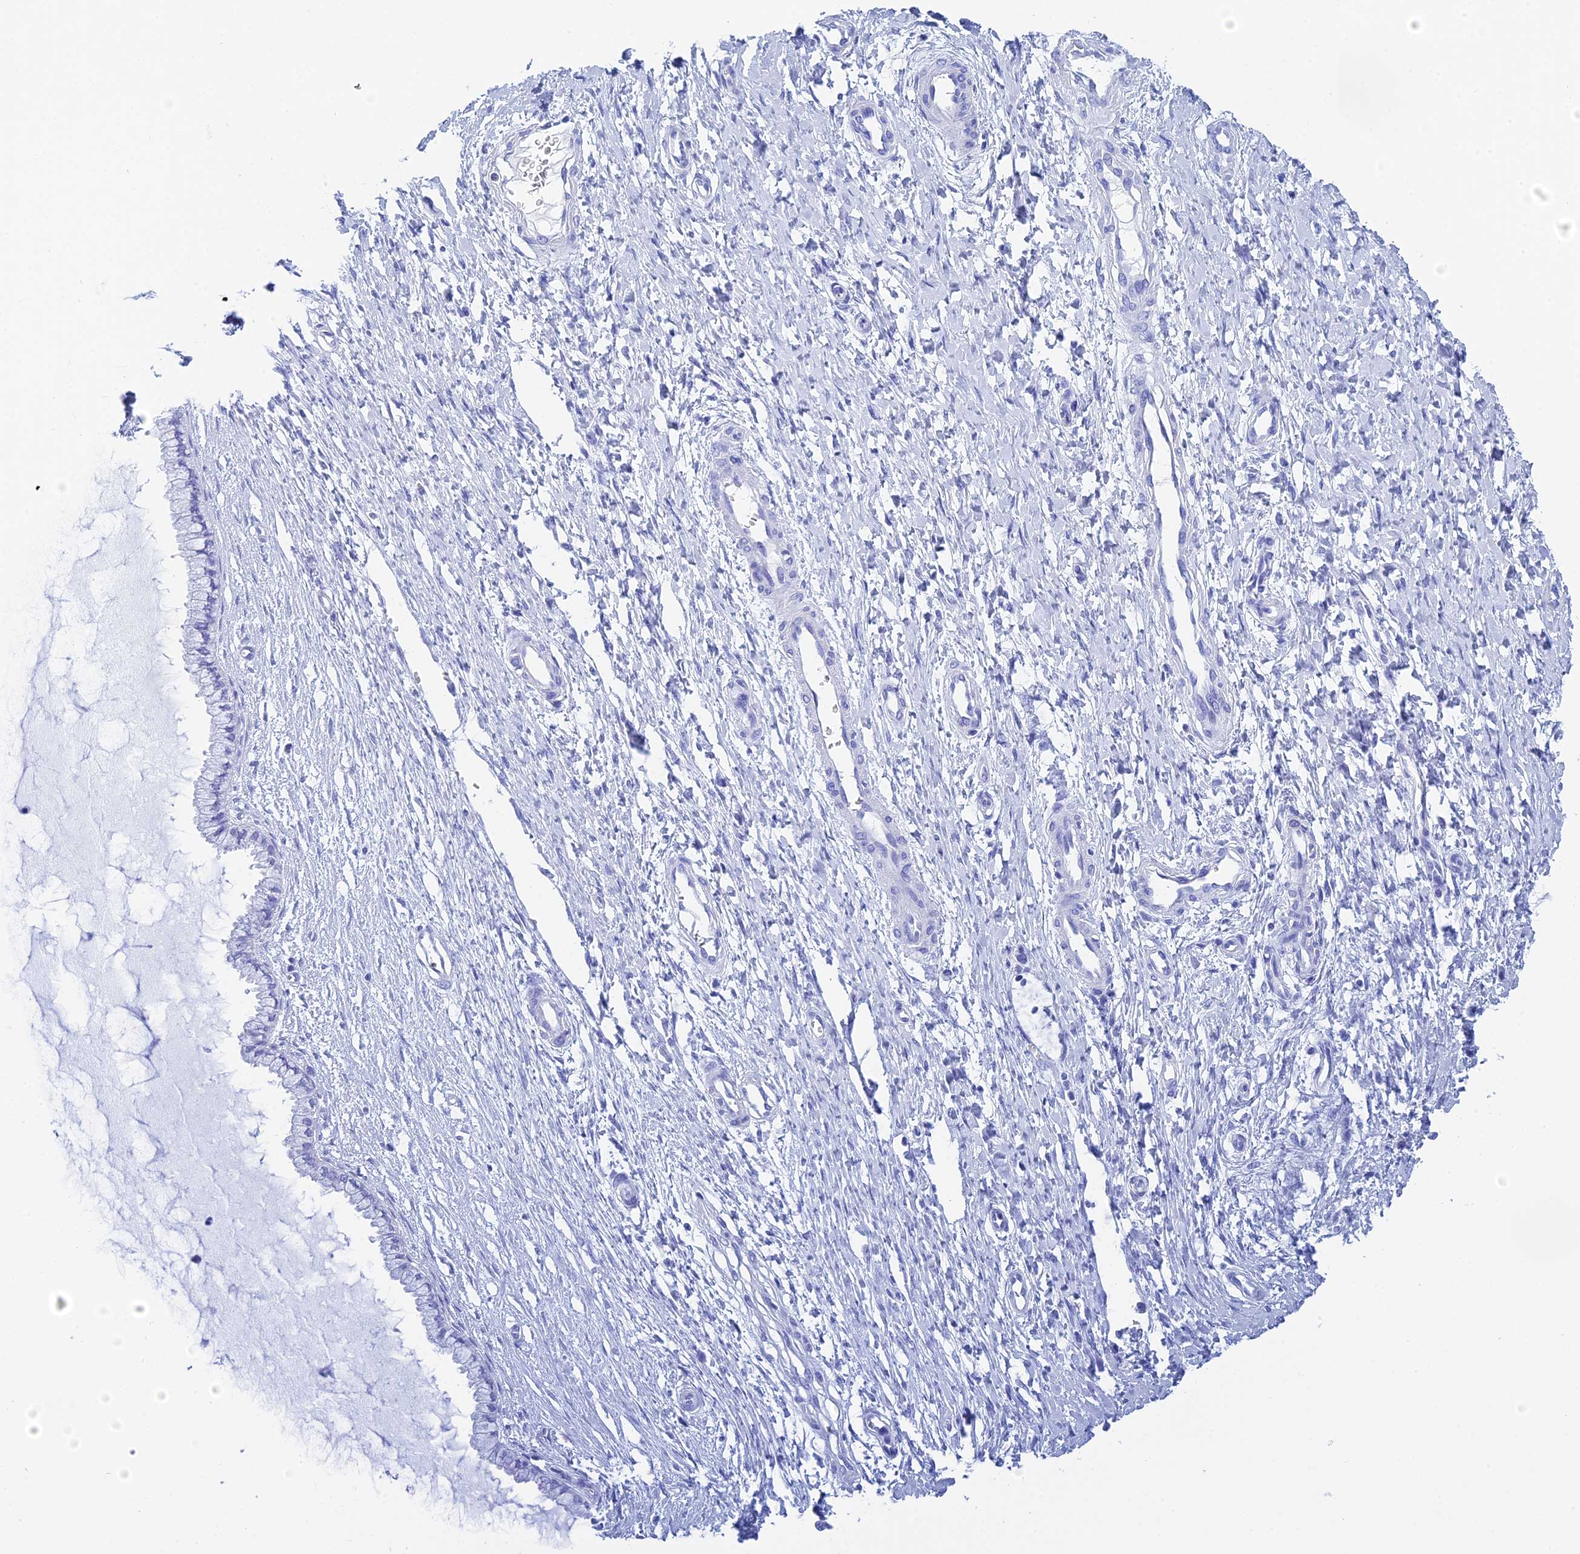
{"staining": {"intensity": "negative", "quantity": "none", "location": "none"}, "tissue": "cervix", "cell_type": "Glandular cells", "image_type": "normal", "snomed": [{"axis": "morphology", "description": "Normal tissue, NOS"}, {"axis": "topography", "description": "Cervix"}], "caption": "This is a micrograph of IHC staining of benign cervix, which shows no expression in glandular cells. Brightfield microscopy of immunohistochemistry (IHC) stained with DAB (brown) and hematoxylin (blue), captured at high magnification.", "gene": "TEX101", "patient": {"sex": "female", "age": 55}}